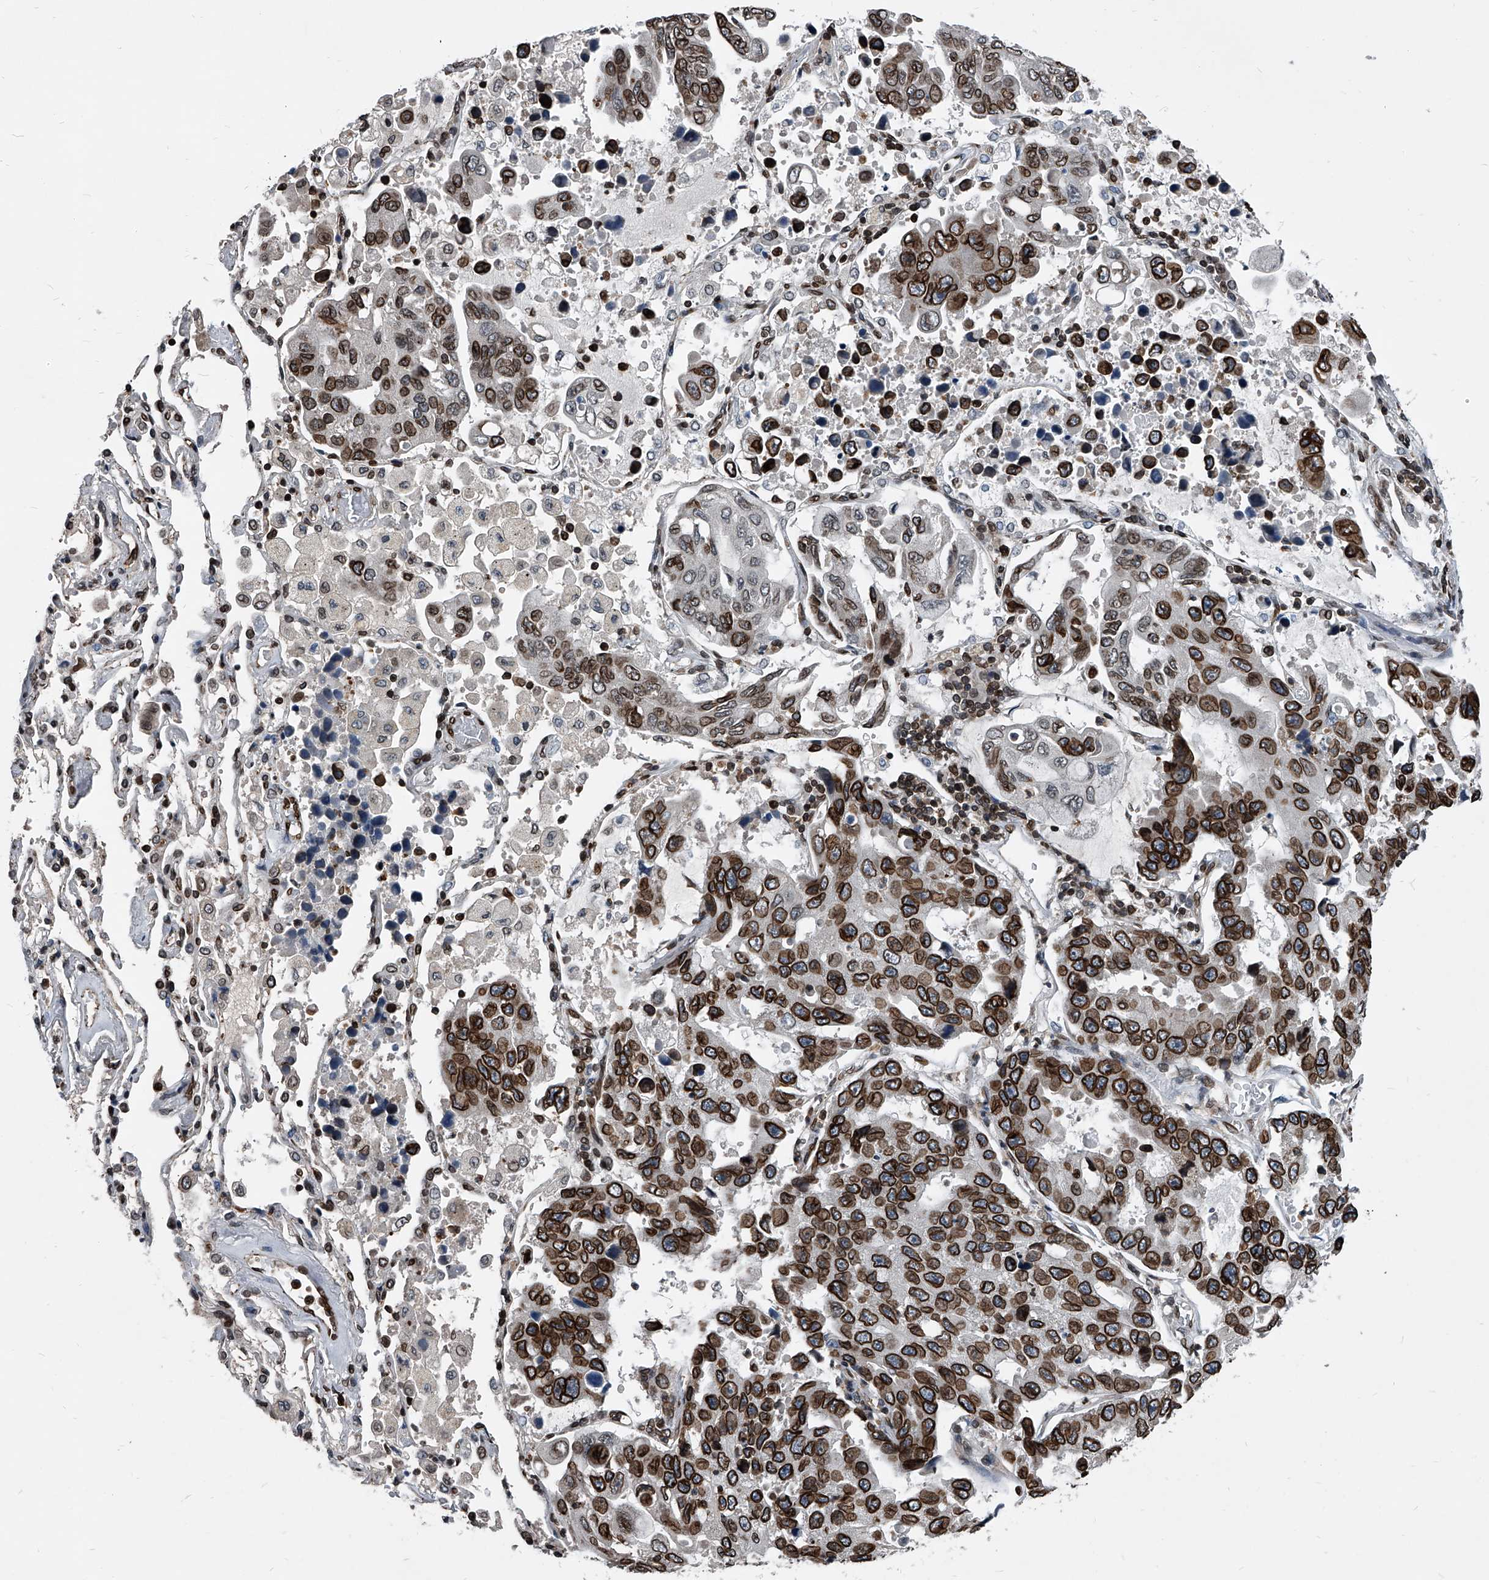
{"staining": {"intensity": "strong", "quantity": ">75%", "location": "cytoplasmic/membranous,nuclear"}, "tissue": "lung cancer", "cell_type": "Tumor cells", "image_type": "cancer", "snomed": [{"axis": "morphology", "description": "Adenocarcinoma, NOS"}, {"axis": "topography", "description": "Lung"}], "caption": "Brown immunohistochemical staining in adenocarcinoma (lung) demonstrates strong cytoplasmic/membranous and nuclear staining in about >75% of tumor cells.", "gene": "PHF20", "patient": {"sex": "male", "age": 64}}